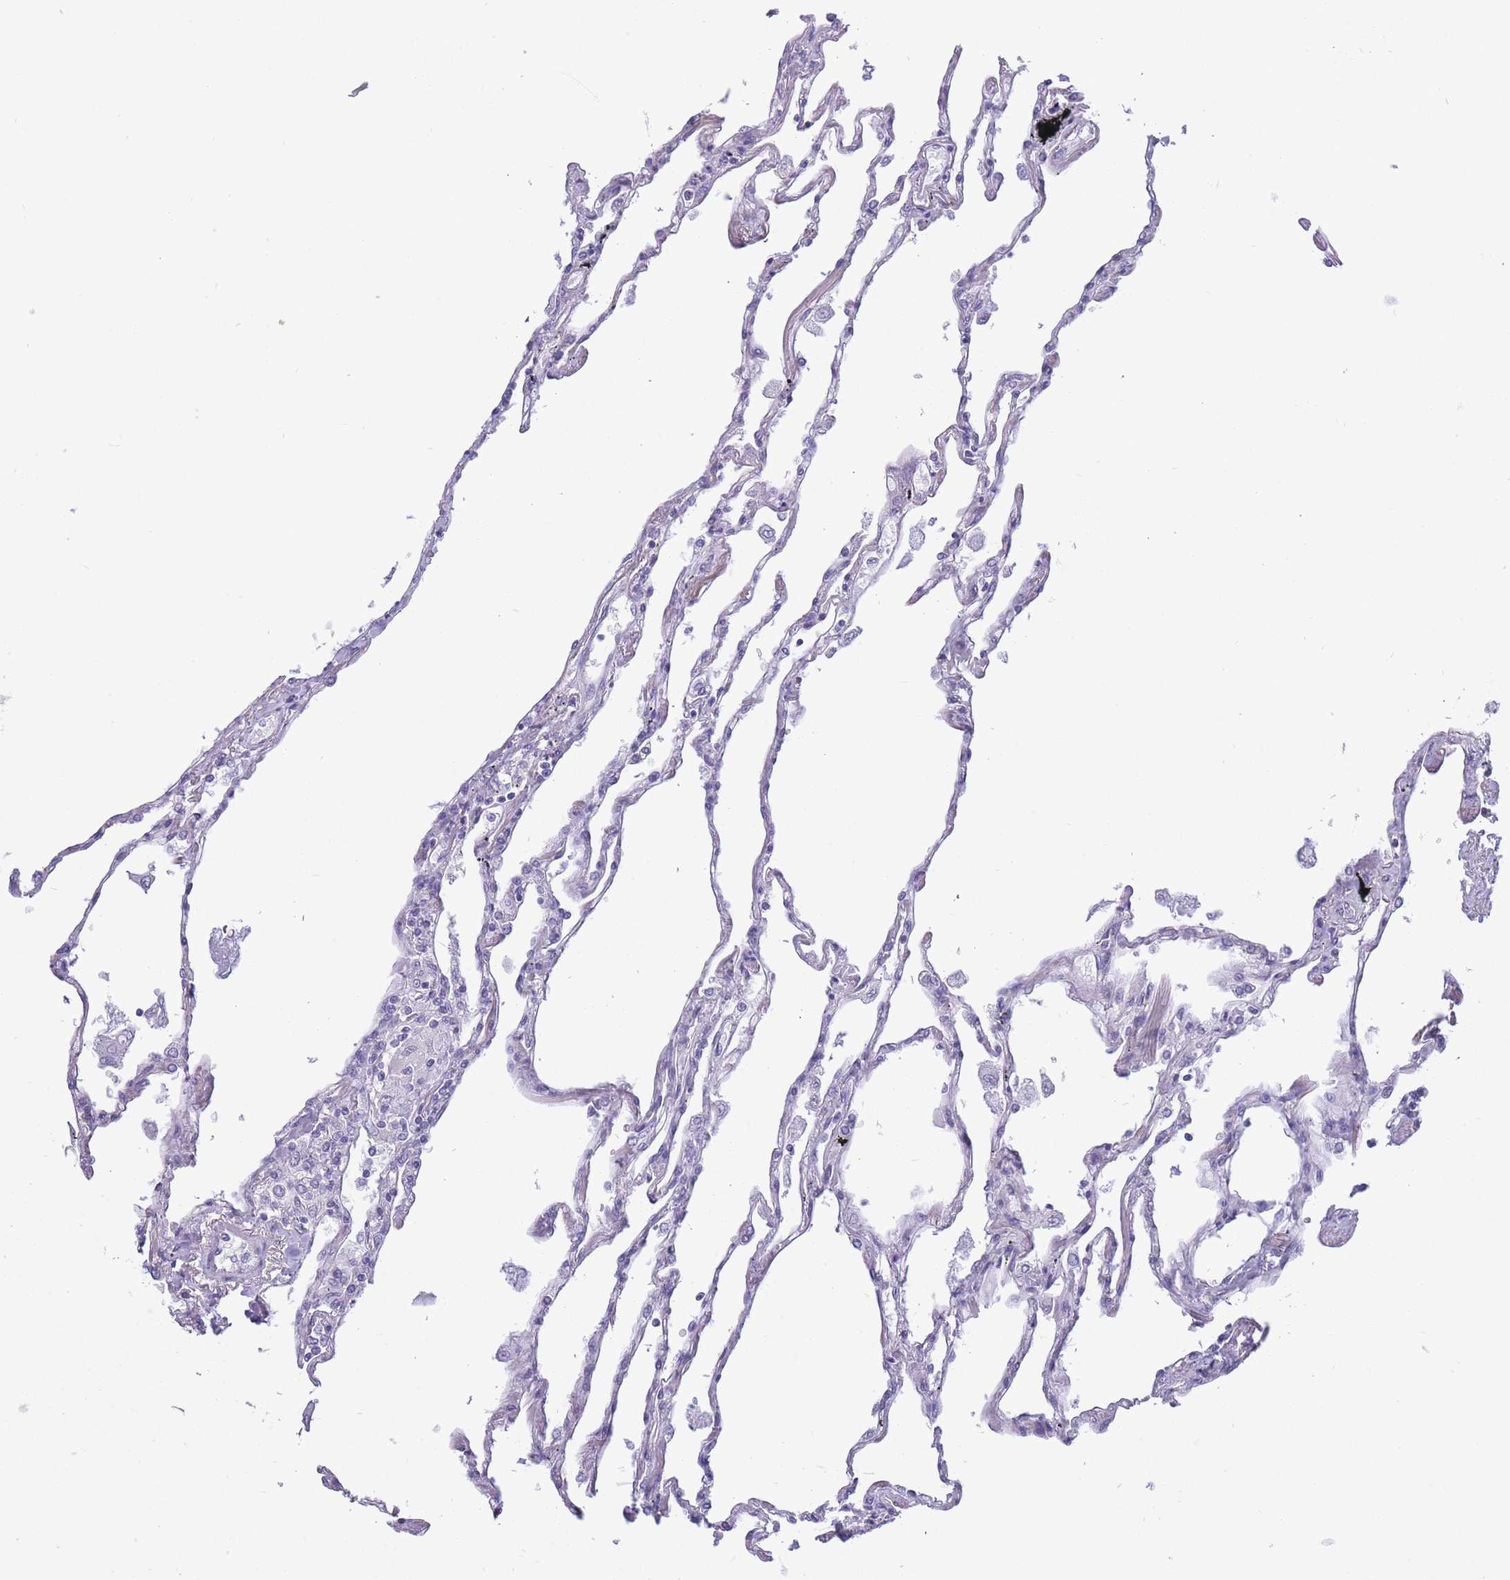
{"staining": {"intensity": "weak", "quantity": "<25%", "location": "cytoplasmic/membranous"}, "tissue": "lung", "cell_type": "Alveolar cells", "image_type": "normal", "snomed": [{"axis": "morphology", "description": "Normal tissue, NOS"}, {"axis": "topography", "description": "Lung"}], "caption": "A high-resolution micrograph shows immunohistochemistry (IHC) staining of unremarkable lung, which demonstrates no significant expression in alveolar cells.", "gene": "C19orf25", "patient": {"sex": "female", "age": 67}}